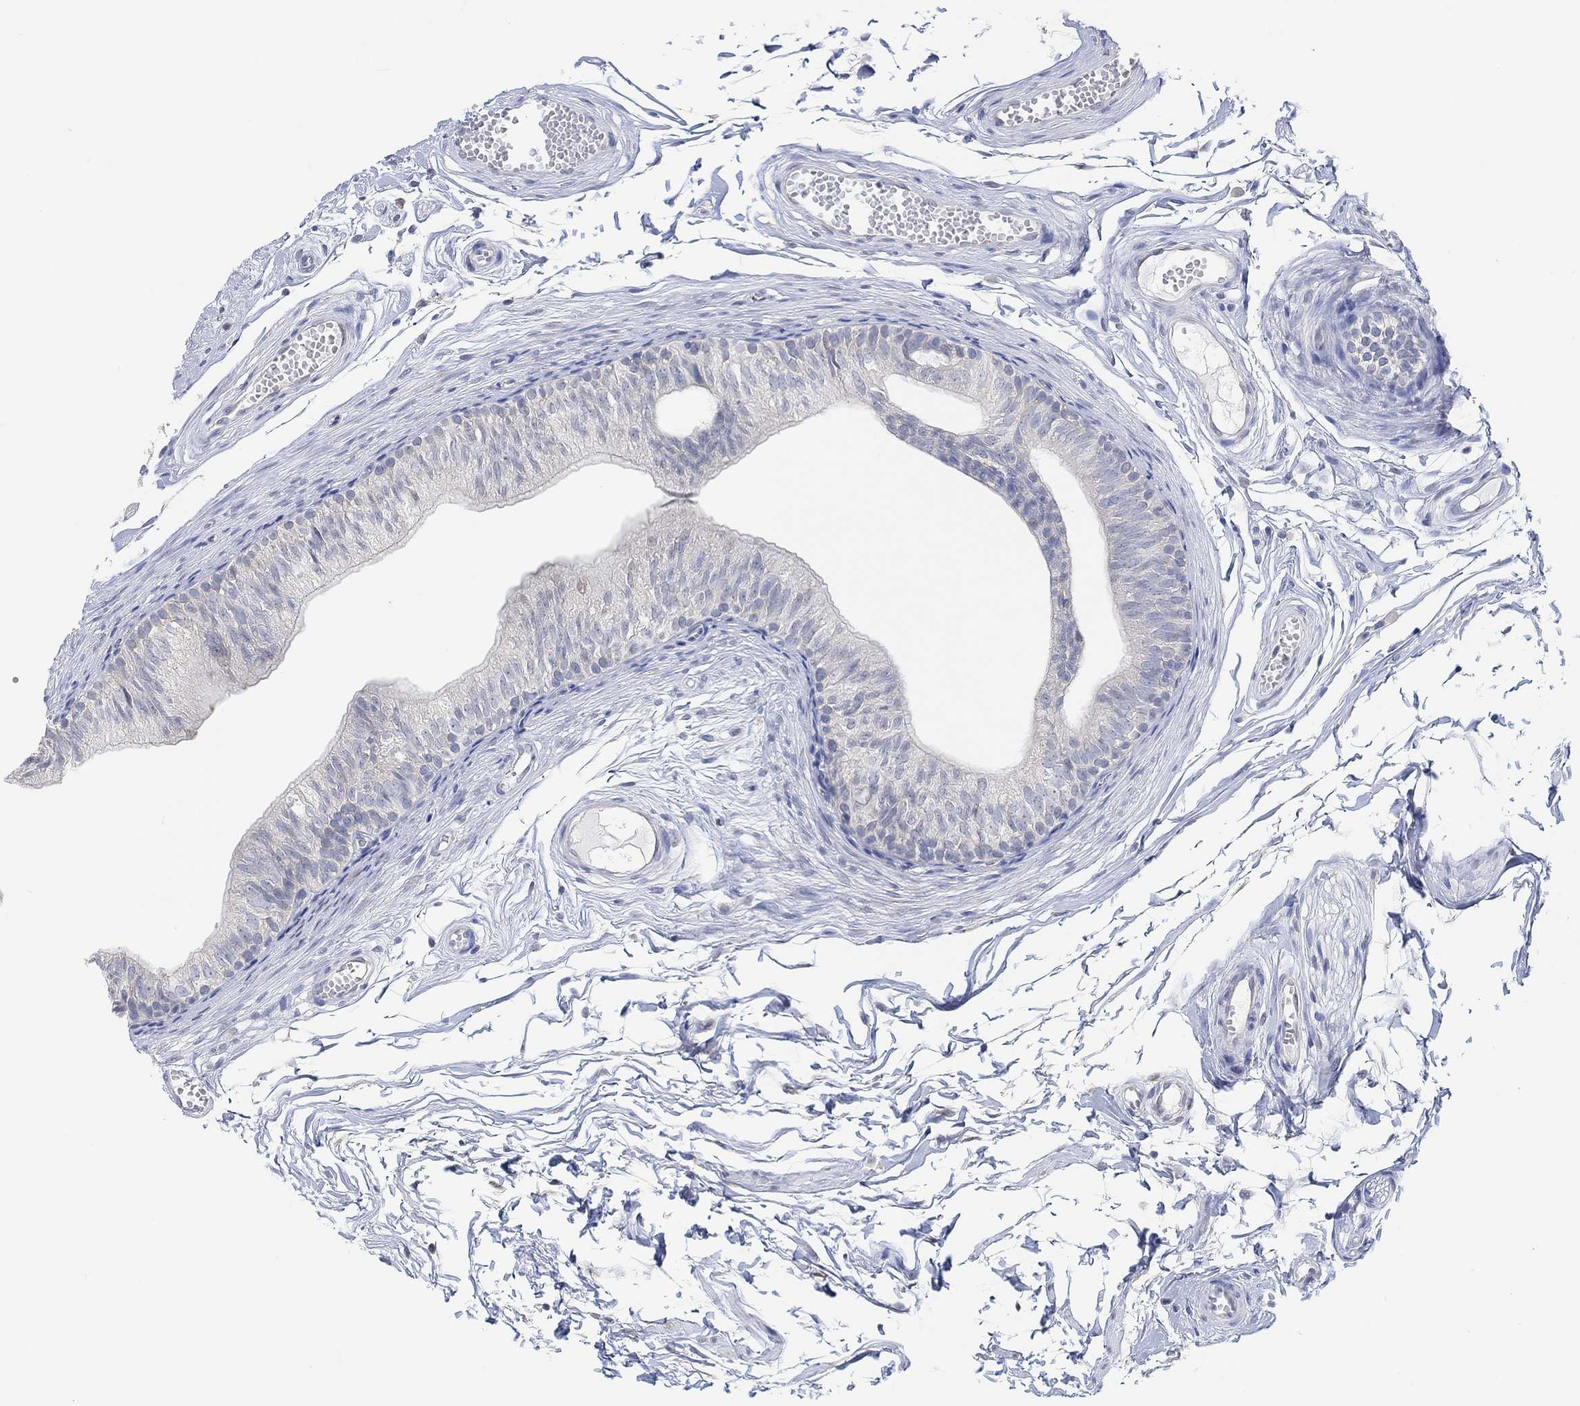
{"staining": {"intensity": "negative", "quantity": "none", "location": "none"}, "tissue": "epididymis", "cell_type": "Glandular cells", "image_type": "normal", "snomed": [{"axis": "morphology", "description": "Normal tissue, NOS"}, {"axis": "topography", "description": "Epididymis"}], "caption": "Image shows no protein staining in glandular cells of benign epididymis. The staining was performed using DAB (3,3'-diaminobenzidine) to visualize the protein expression in brown, while the nuclei were stained in blue with hematoxylin (Magnification: 20x).", "gene": "MUC1", "patient": {"sex": "male", "age": 22}}